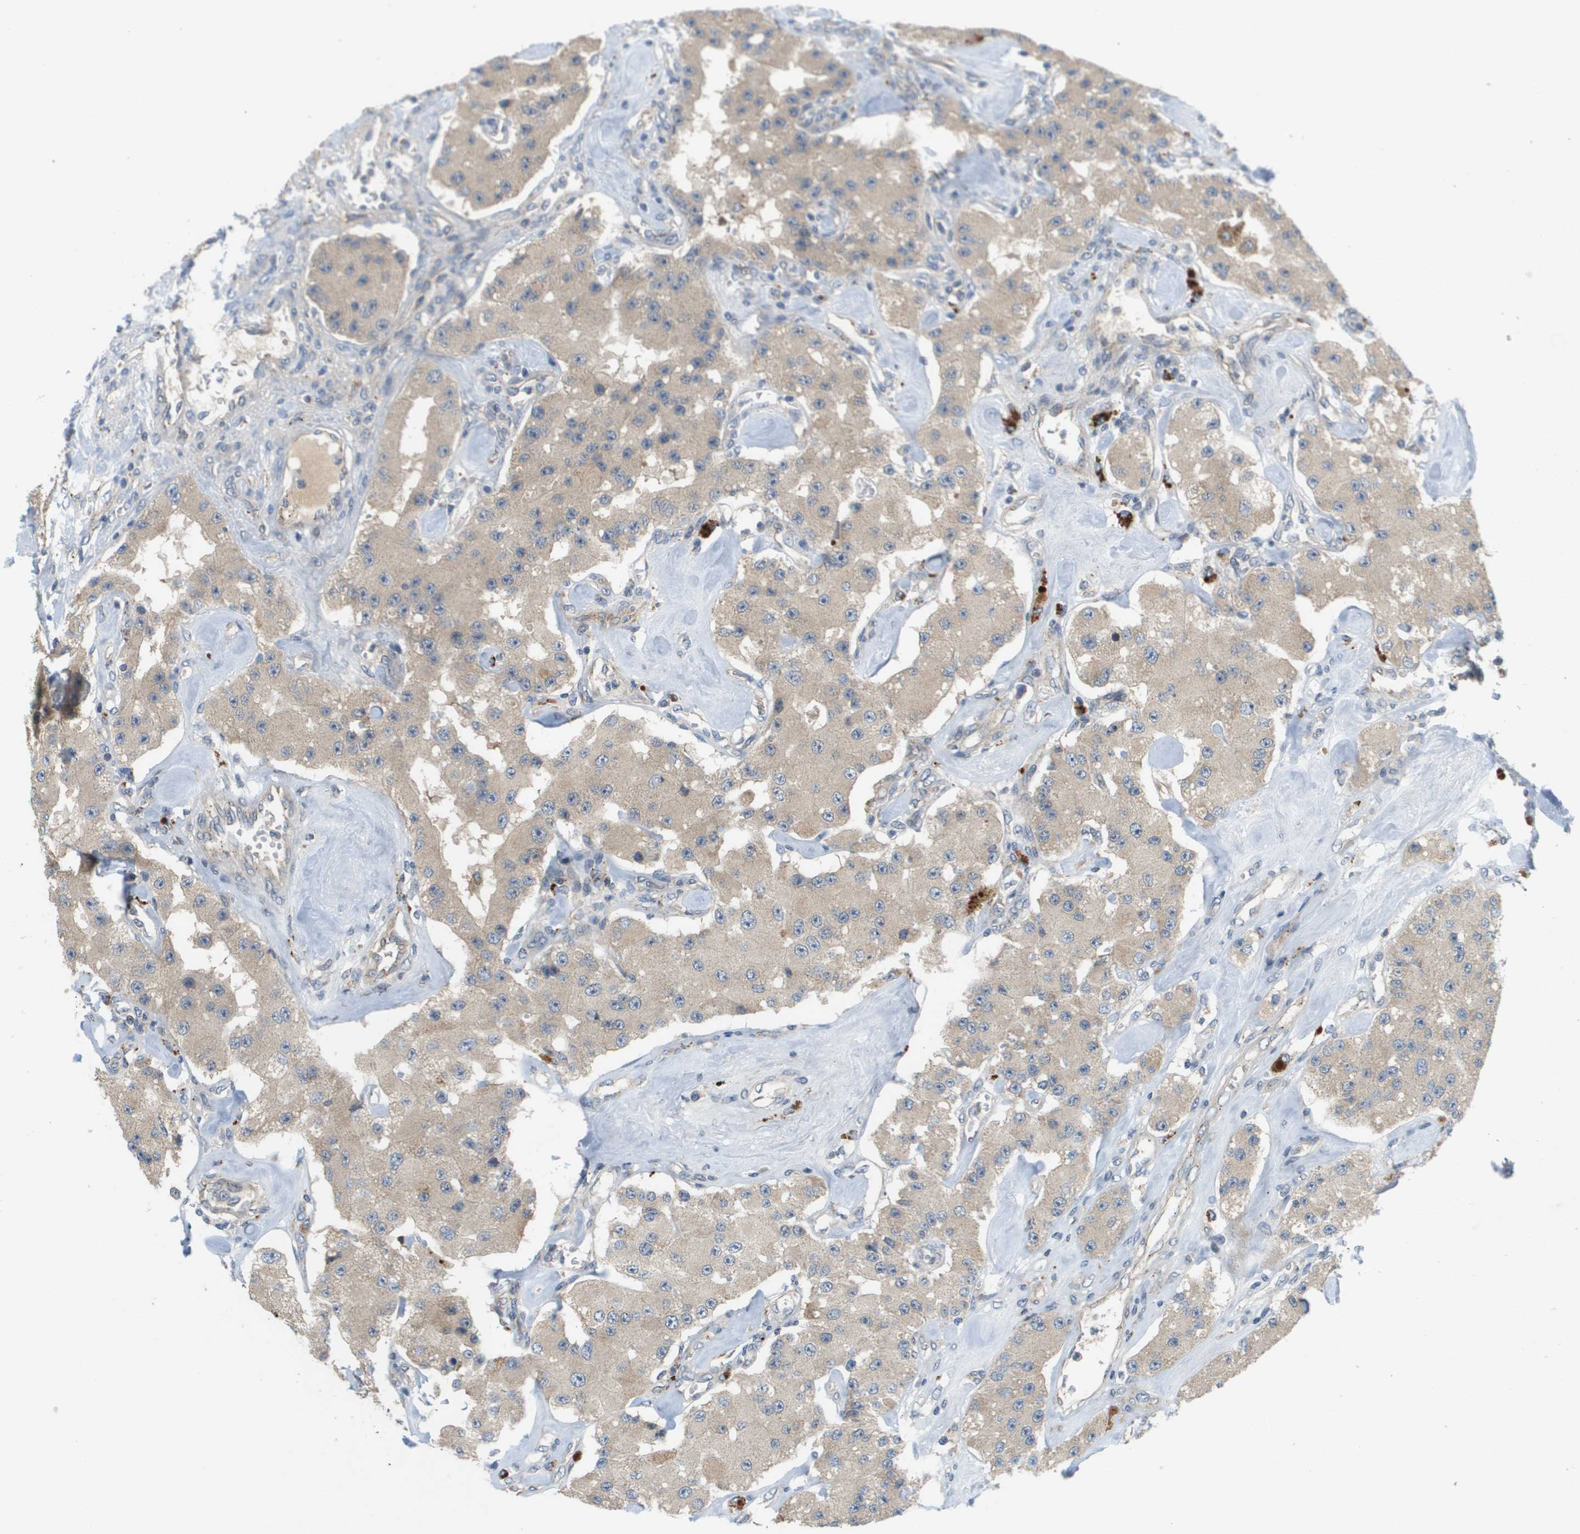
{"staining": {"intensity": "weak", "quantity": ">75%", "location": "cytoplasmic/membranous"}, "tissue": "carcinoid", "cell_type": "Tumor cells", "image_type": "cancer", "snomed": [{"axis": "morphology", "description": "Carcinoid, malignant, NOS"}, {"axis": "topography", "description": "Pancreas"}], "caption": "A histopathology image showing weak cytoplasmic/membranous expression in approximately >75% of tumor cells in malignant carcinoid, as visualized by brown immunohistochemical staining.", "gene": "SLC25A20", "patient": {"sex": "male", "age": 41}}